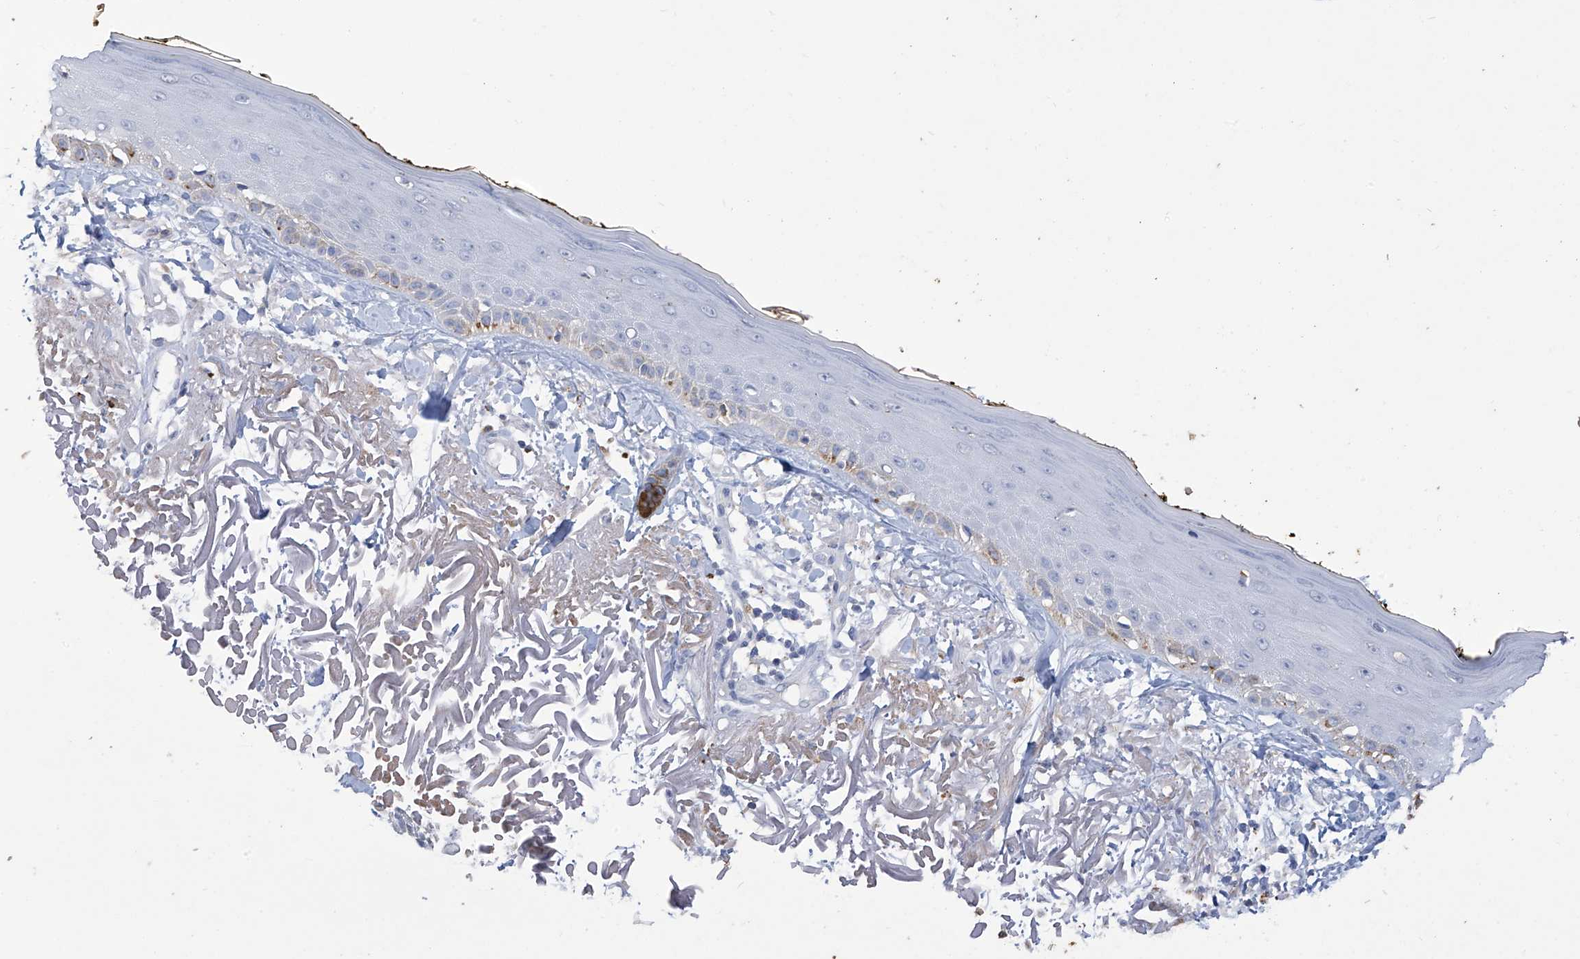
{"staining": {"intensity": "negative", "quantity": "none", "location": "none"}, "tissue": "skin", "cell_type": "Fibroblasts", "image_type": "normal", "snomed": [{"axis": "morphology", "description": "Normal tissue, NOS"}, {"axis": "topography", "description": "Skin"}, {"axis": "topography", "description": "Skeletal muscle"}], "caption": "Immunohistochemistry histopathology image of normal skin stained for a protein (brown), which shows no positivity in fibroblasts.", "gene": "OGT", "patient": {"sex": "male", "age": 83}}